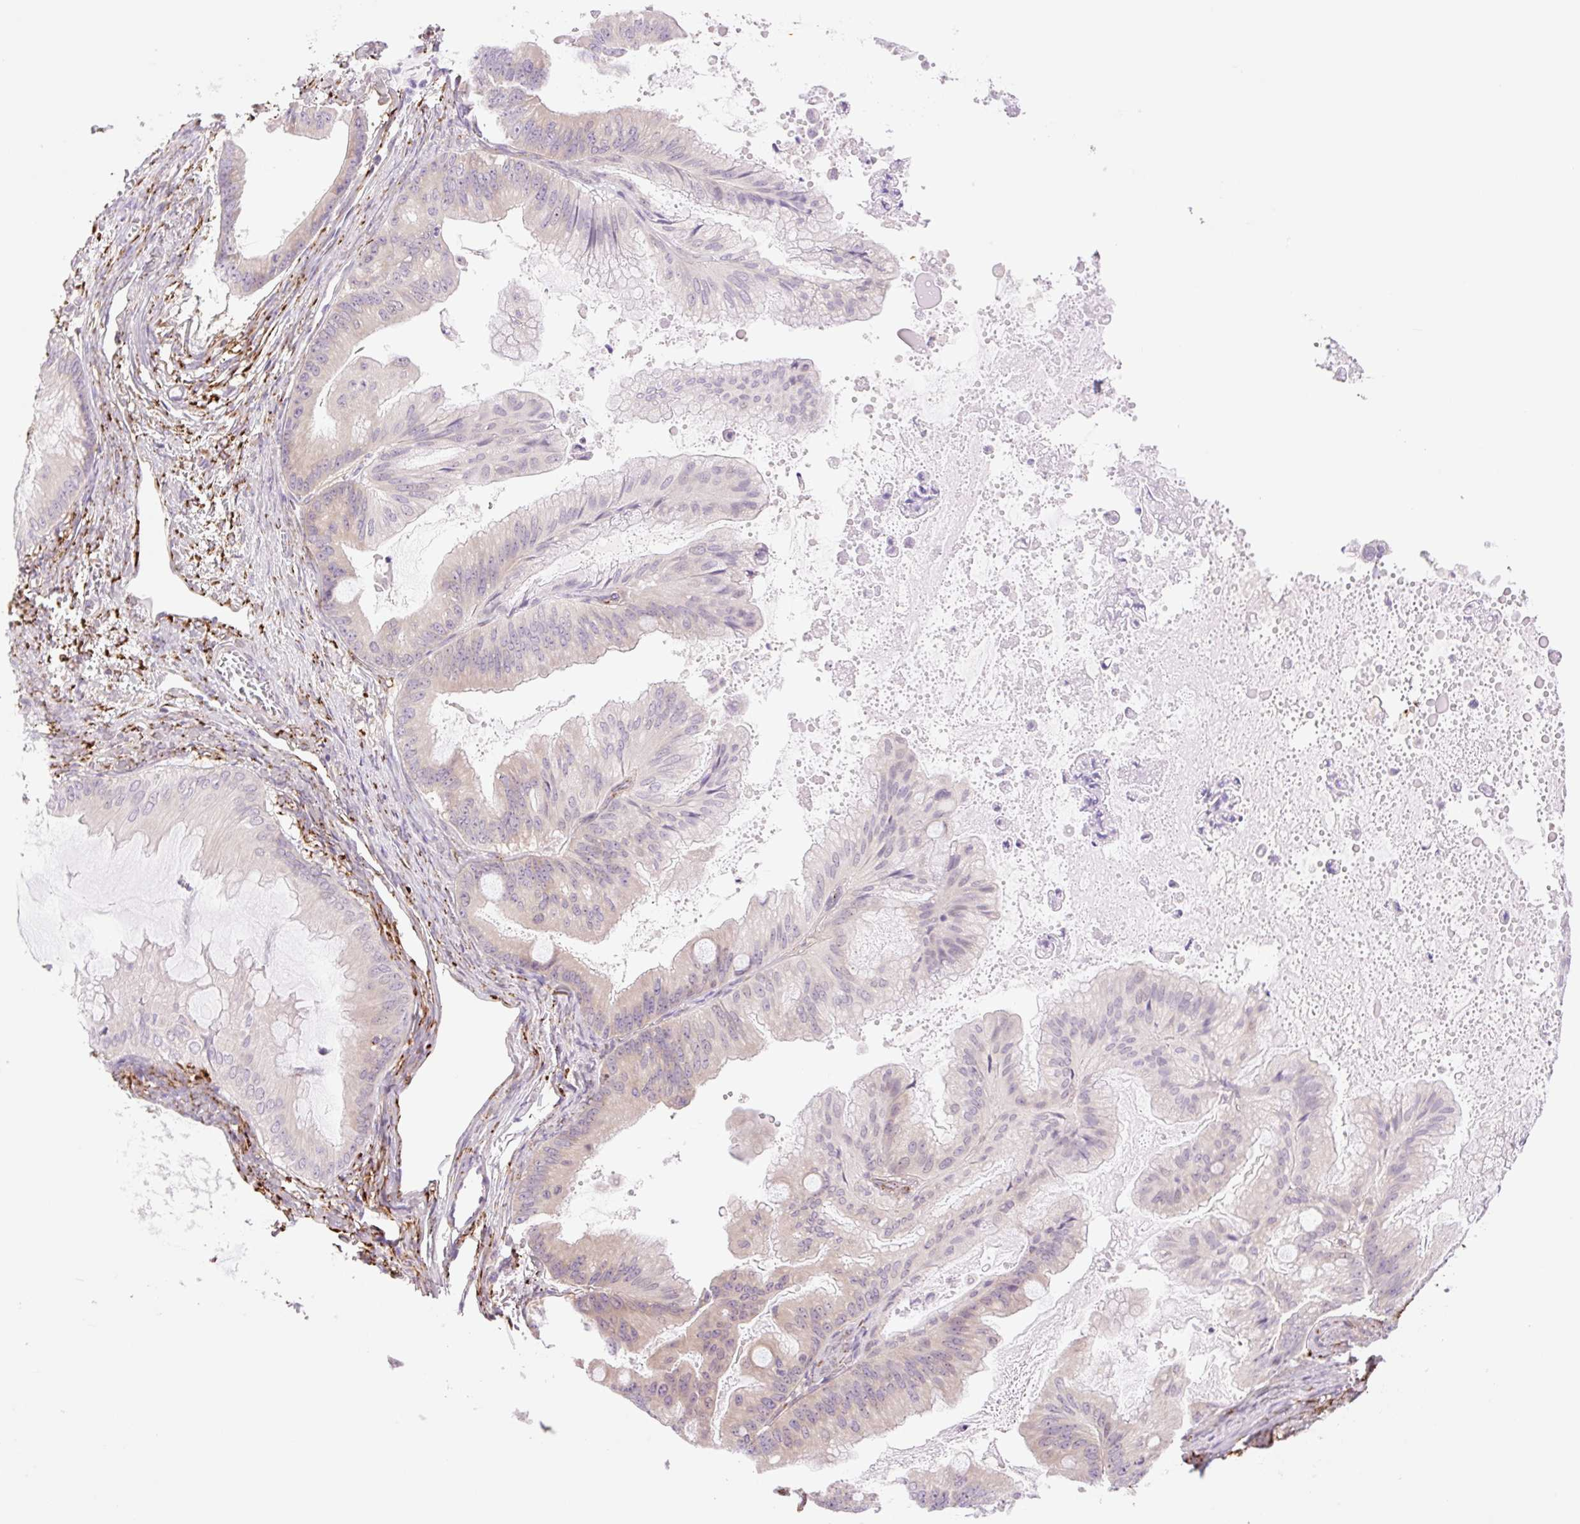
{"staining": {"intensity": "weak", "quantity": "<25%", "location": "cytoplasmic/membranous"}, "tissue": "ovarian cancer", "cell_type": "Tumor cells", "image_type": "cancer", "snomed": [{"axis": "morphology", "description": "Cystadenocarcinoma, mucinous, NOS"}, {"axis": "topography", "description": "Ovary"}], "caption": "This is an immunohistochemistry (IHC) photomicrograph of ovarian cancer. There is no positivity in tumor cells.", "gene": "COL5A1", "patient": {"sex": "female", "age": 71}}